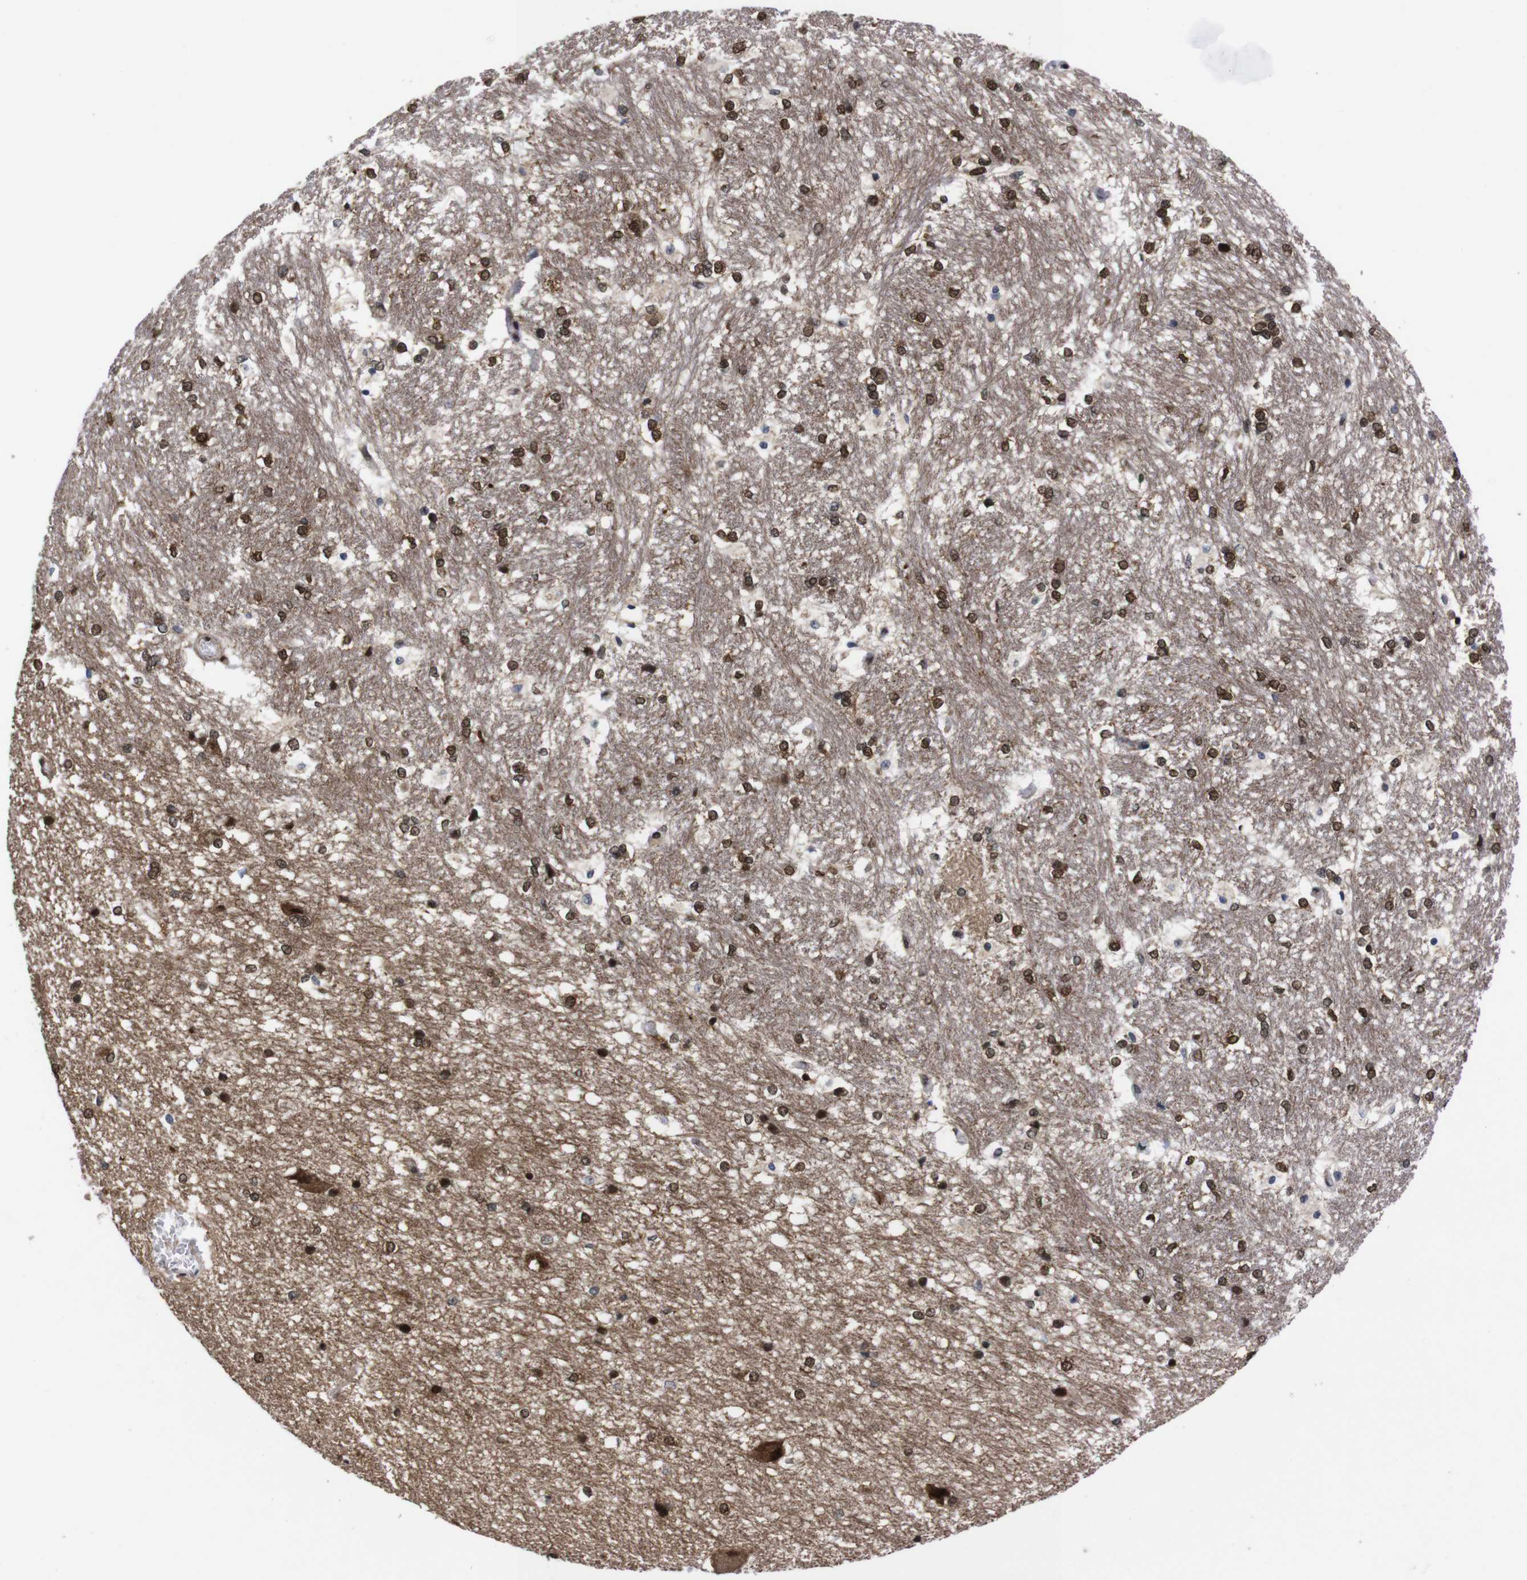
{"staining": {"intensity": "strong", "quantity": "25%-75%", "location": "nuclear"}, "tissue": "hippocampus", "cell_type": "Glial cells", "image_type": "normal", "snomed": [{"axis": "morphology", "description": "Normal tissue, NOS"}, {"axis": "topography", "description": "Hippocampus"}], "caption": "A high amount of strong nuclear positivity is identified in about 25%-75% of glial cells in benign hippocampus.", "gene": "UBQLN2", "patient": {"sex": "female", "age": 19}}